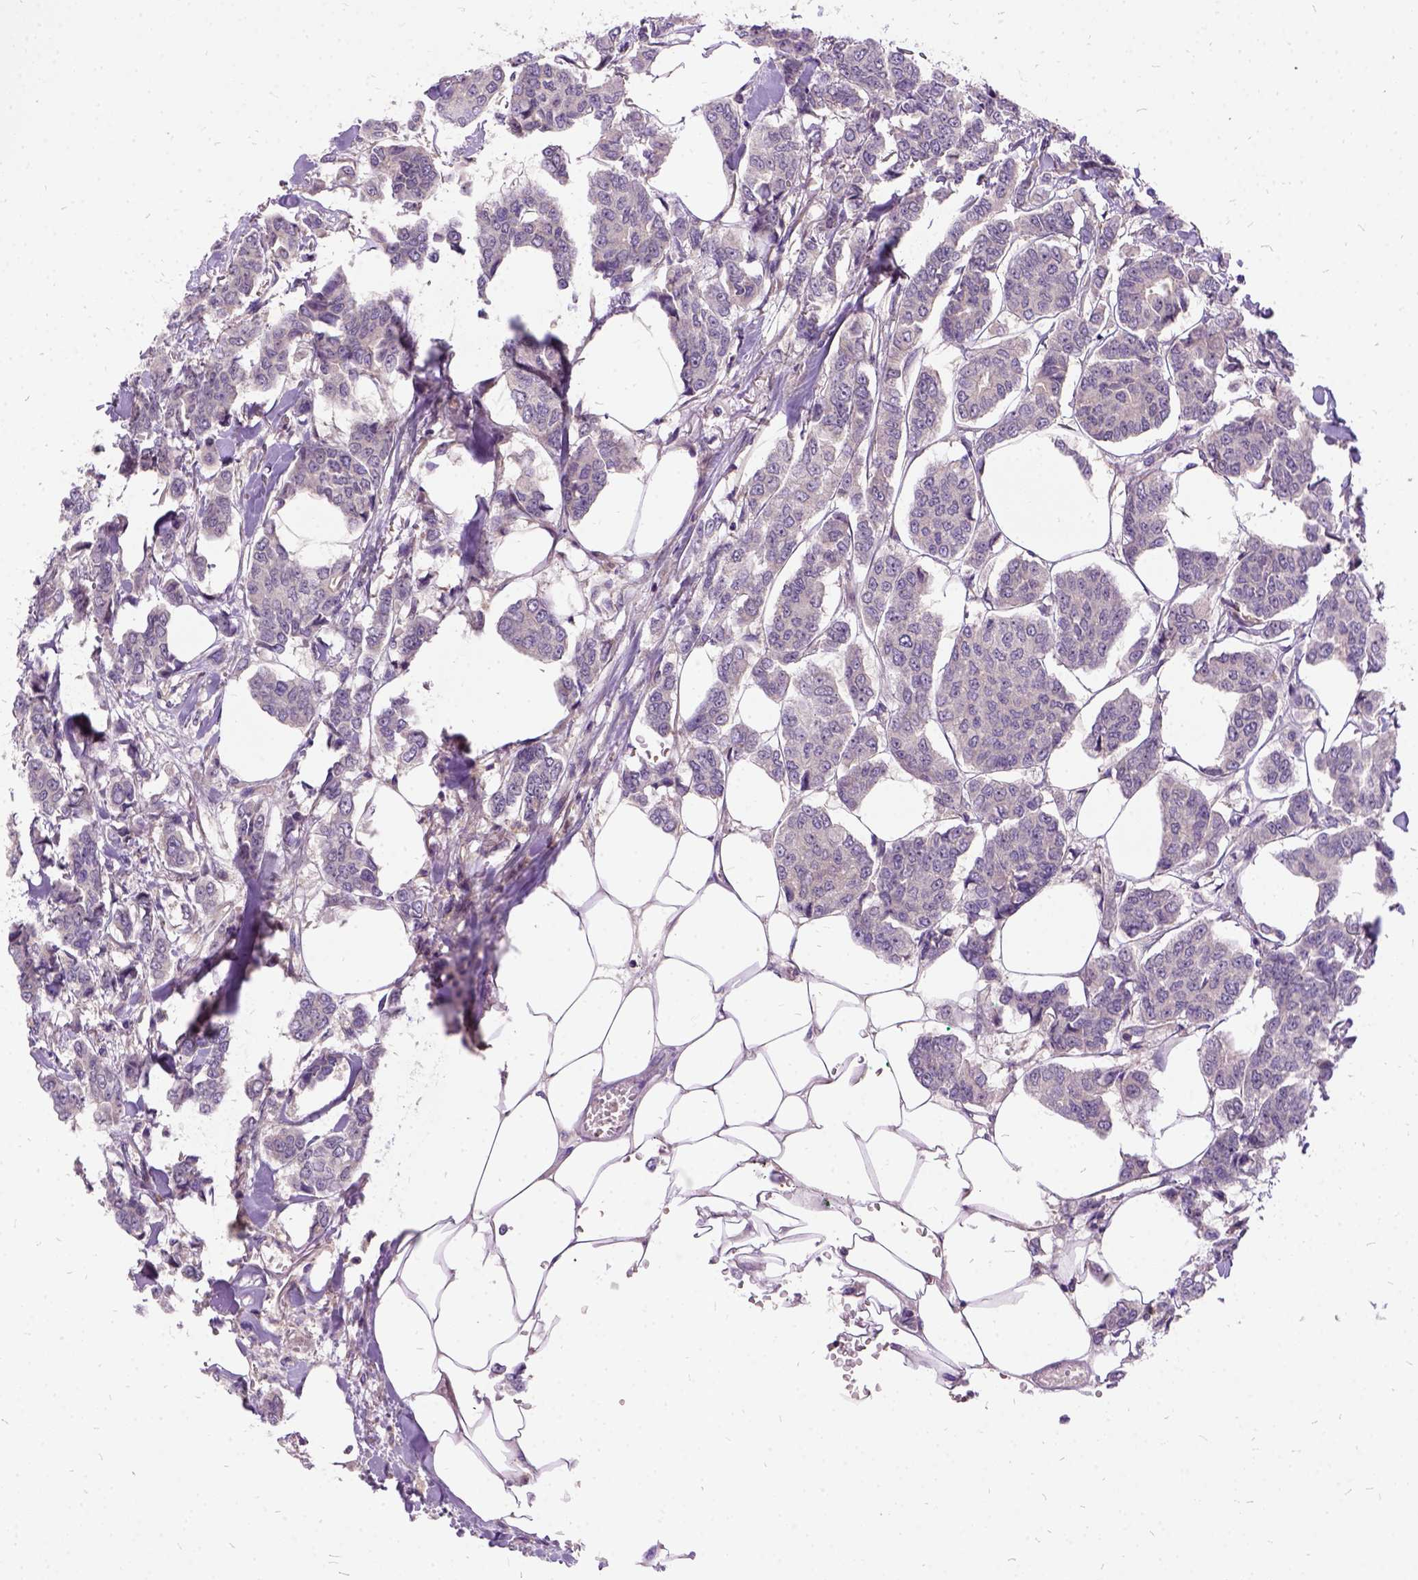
{"staining": {"intensity": "negative", "quantity": "none", "location": "none"}, "tissue": "breast cancer", "cell_type": "Tumor cells", "image_type": "cancer", "snomed": [{"axis": "morphology", "description": "Duct carcinoma"}, {"axis": "topography", "description": "Breast"}], "caption": "Breast infiltrating ductal carcinoma stained for a protein using IHC shows no staining tumor cells.", "gene": "ILRUN", "patient": {"sex": "female", "age": 94}}